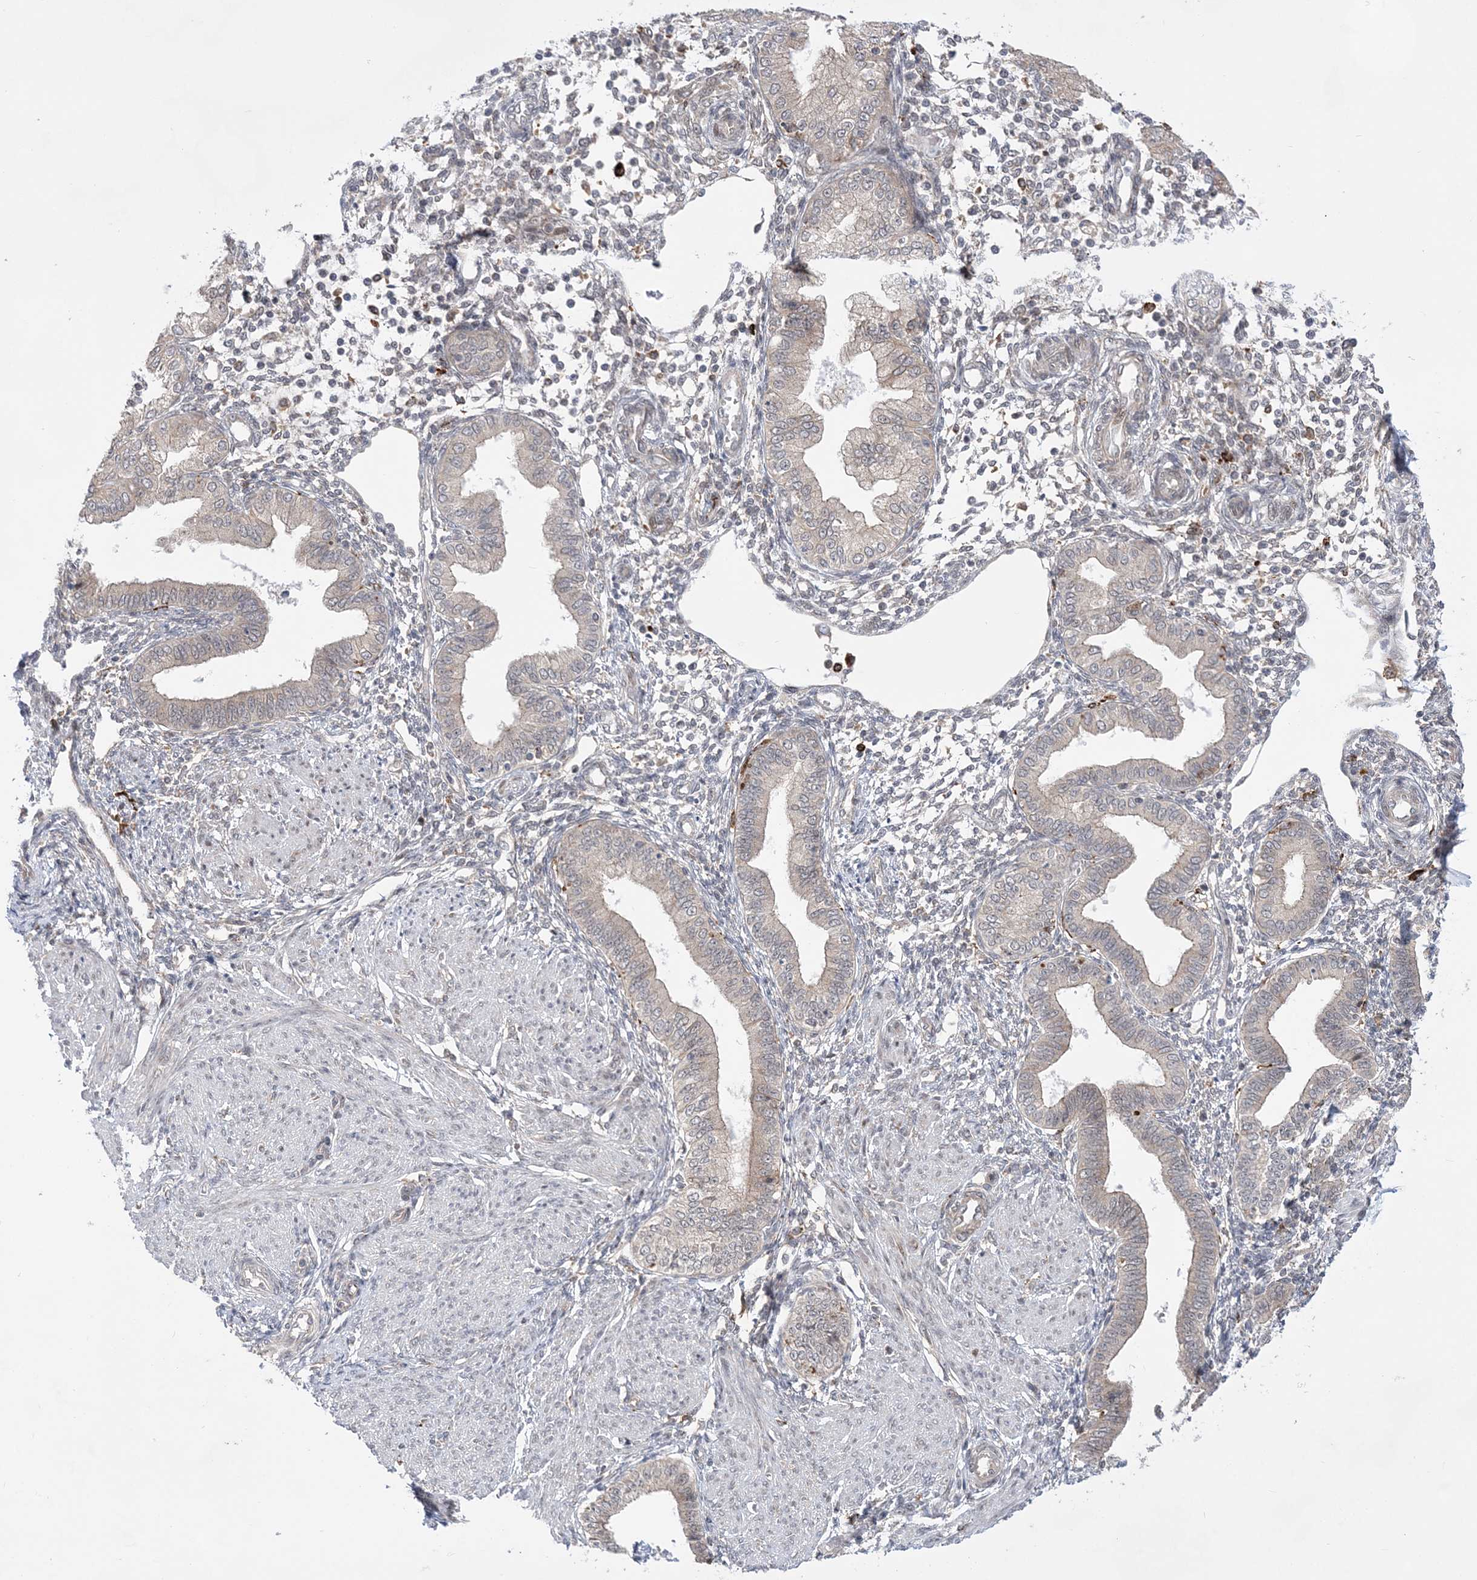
{"staining": {"intensity": "moderate", "quantity": "<25%", "location": "cytoplasmic/membranous"}, "tissue": "endometrium", "cell_type": "Cells in endometrial stroma", "image_type": "normal", "snomed": [{"axis": "morphology", "description": "Normal tissue, NOS"}, {"axis": "topography", "description": "Endometrium"}], "caption": "Moderate cytoplasmic/membranous positivity for a protein is seen in approximately <25% of cells in endometrial stroma of benign endometrium using immunohistochemistry.", "gene": "ANAPC15", "patient": {"sex": "female", "age": 53}}